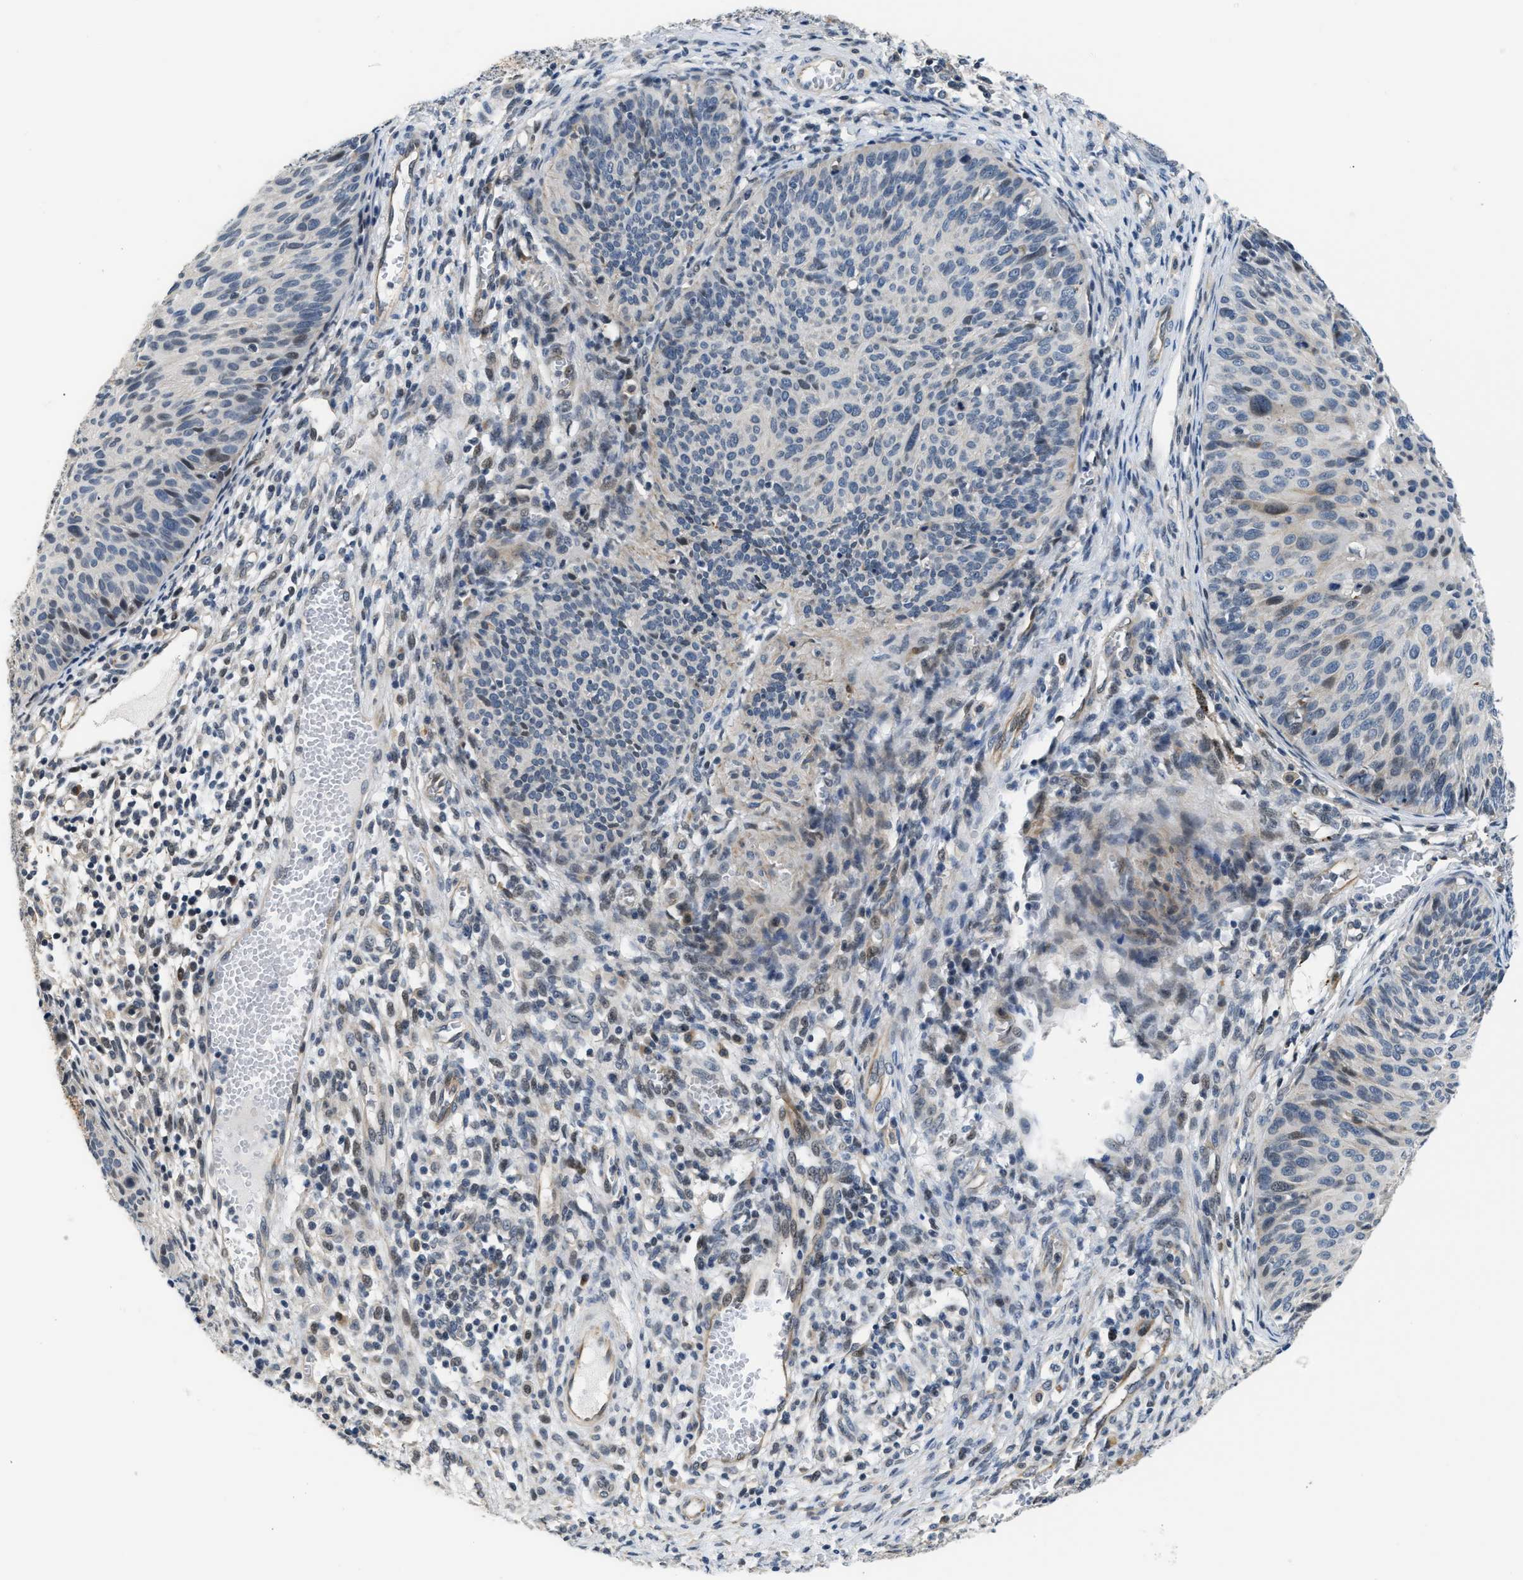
{"staining": {"intensity": "negative", "quantity": "none", "location": "none"}, "tissue": "cervical cancer", "cell_type": "Tumor cells", "image_type": "cancer", "snomed": [{"axis": "morphology", "description": "Squamous cell carcinoma, NOS"}, {"axis": "topography", "description": "Cervix"}], "caption": "Tumor cells show no significant protein positivity in cervical cancer (squamous cell carcinoma). (DAB immunohistochemistry (IHC) visualized using brightfield microscopy, high magnification).", "gene": "PPM1H", "patient": {"sex": "female", "age": 36}}